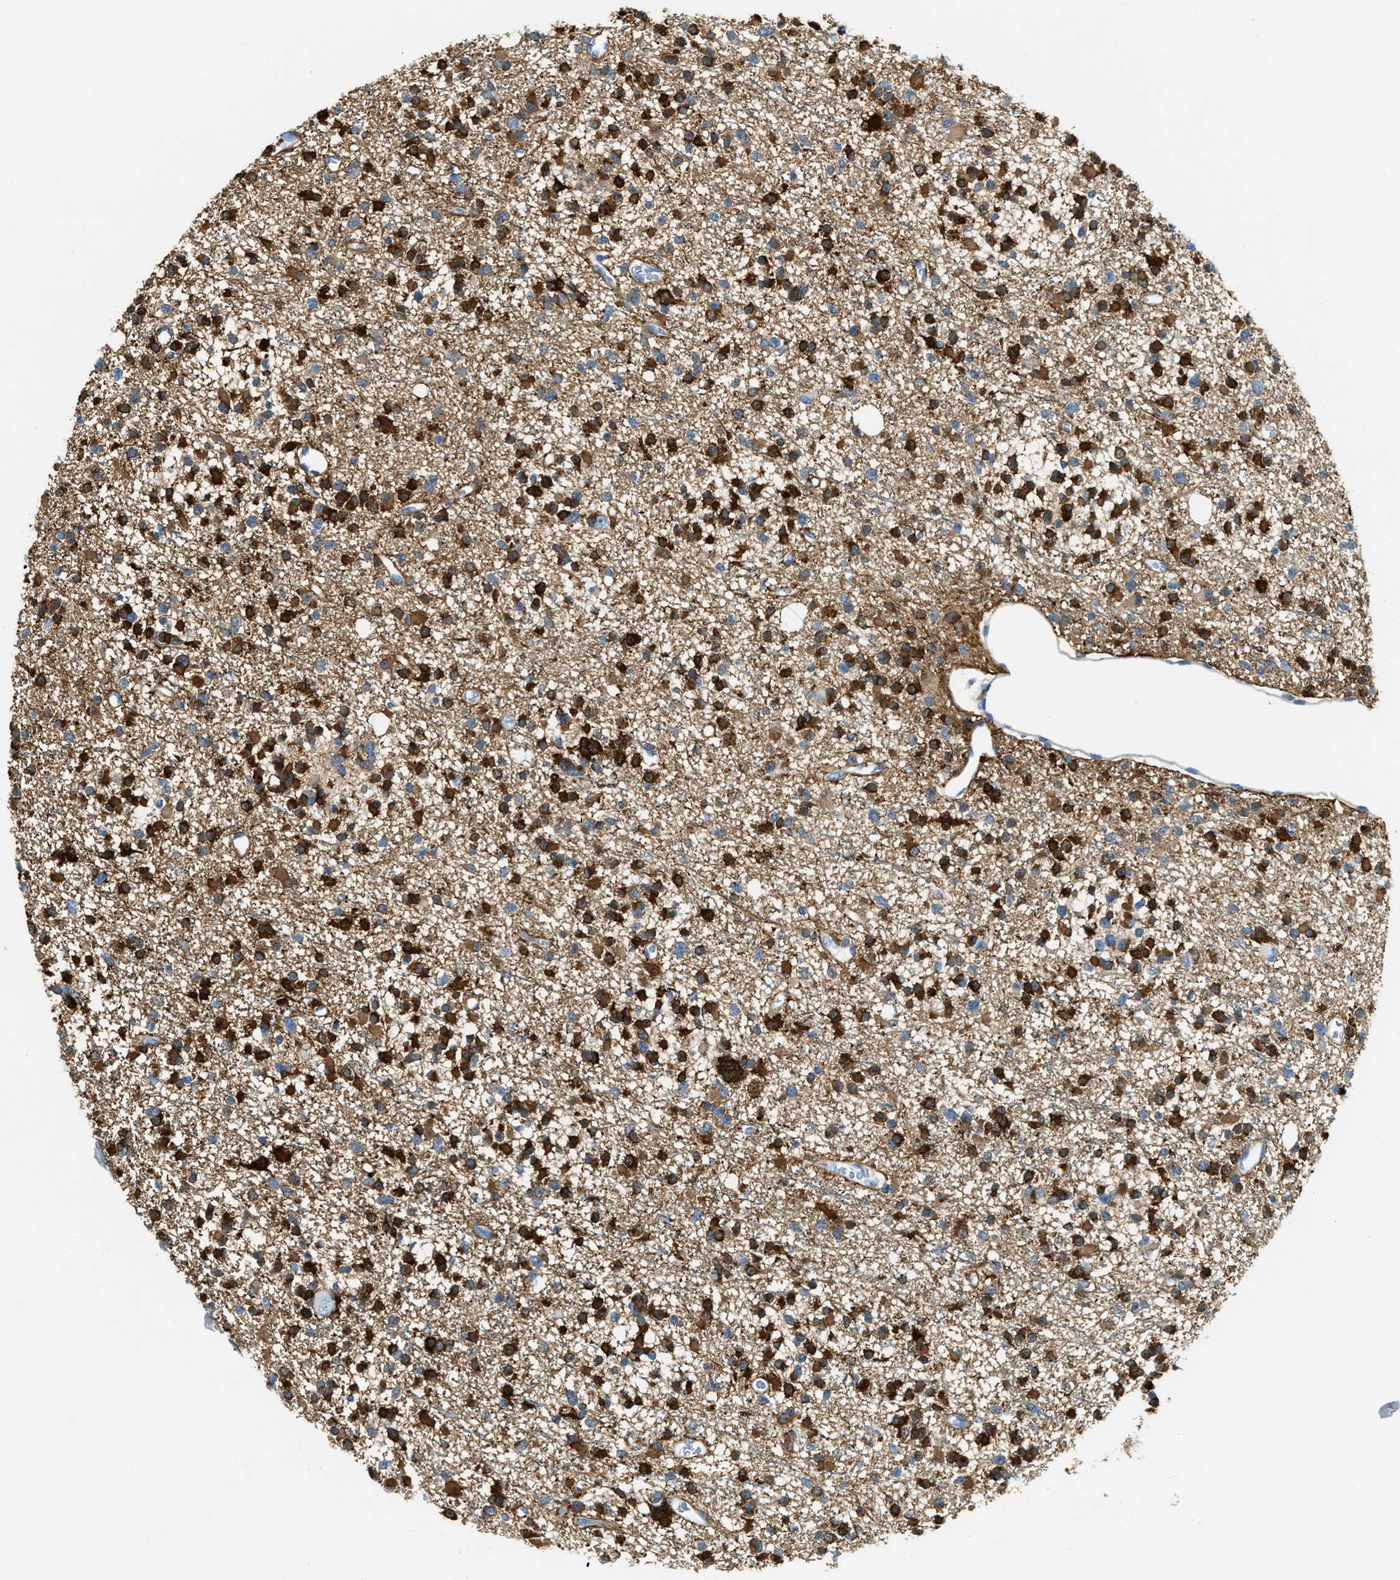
{"staining": {"intensity": "strong", "quantity": "25%-75%", "location": "cytoplasmic/membranous"}, "tissue": "glioma", "cell_type": "Tumor cells", "image_type": "cancer", "snomed": [{"axis": "morphology", "description": "Glioma, malignant, Low grade"}, {"axis": "topography", "description": "Brain"}], "caption": "The micrograph reveals immunohistochemical staining of malignant glioma (low-grade). There is strong cytoplasmic/membranous positivity is seen in about 25%-75% of tumor cells. The staining is performed using DAB (3,3'-diaminobenzidine) brown chromogen to label protein expression. The nuclei are counter-stained blue using hematoxylin.", "gene": "MATCAP2", "patient": {"sex": "female", "age": 22}}